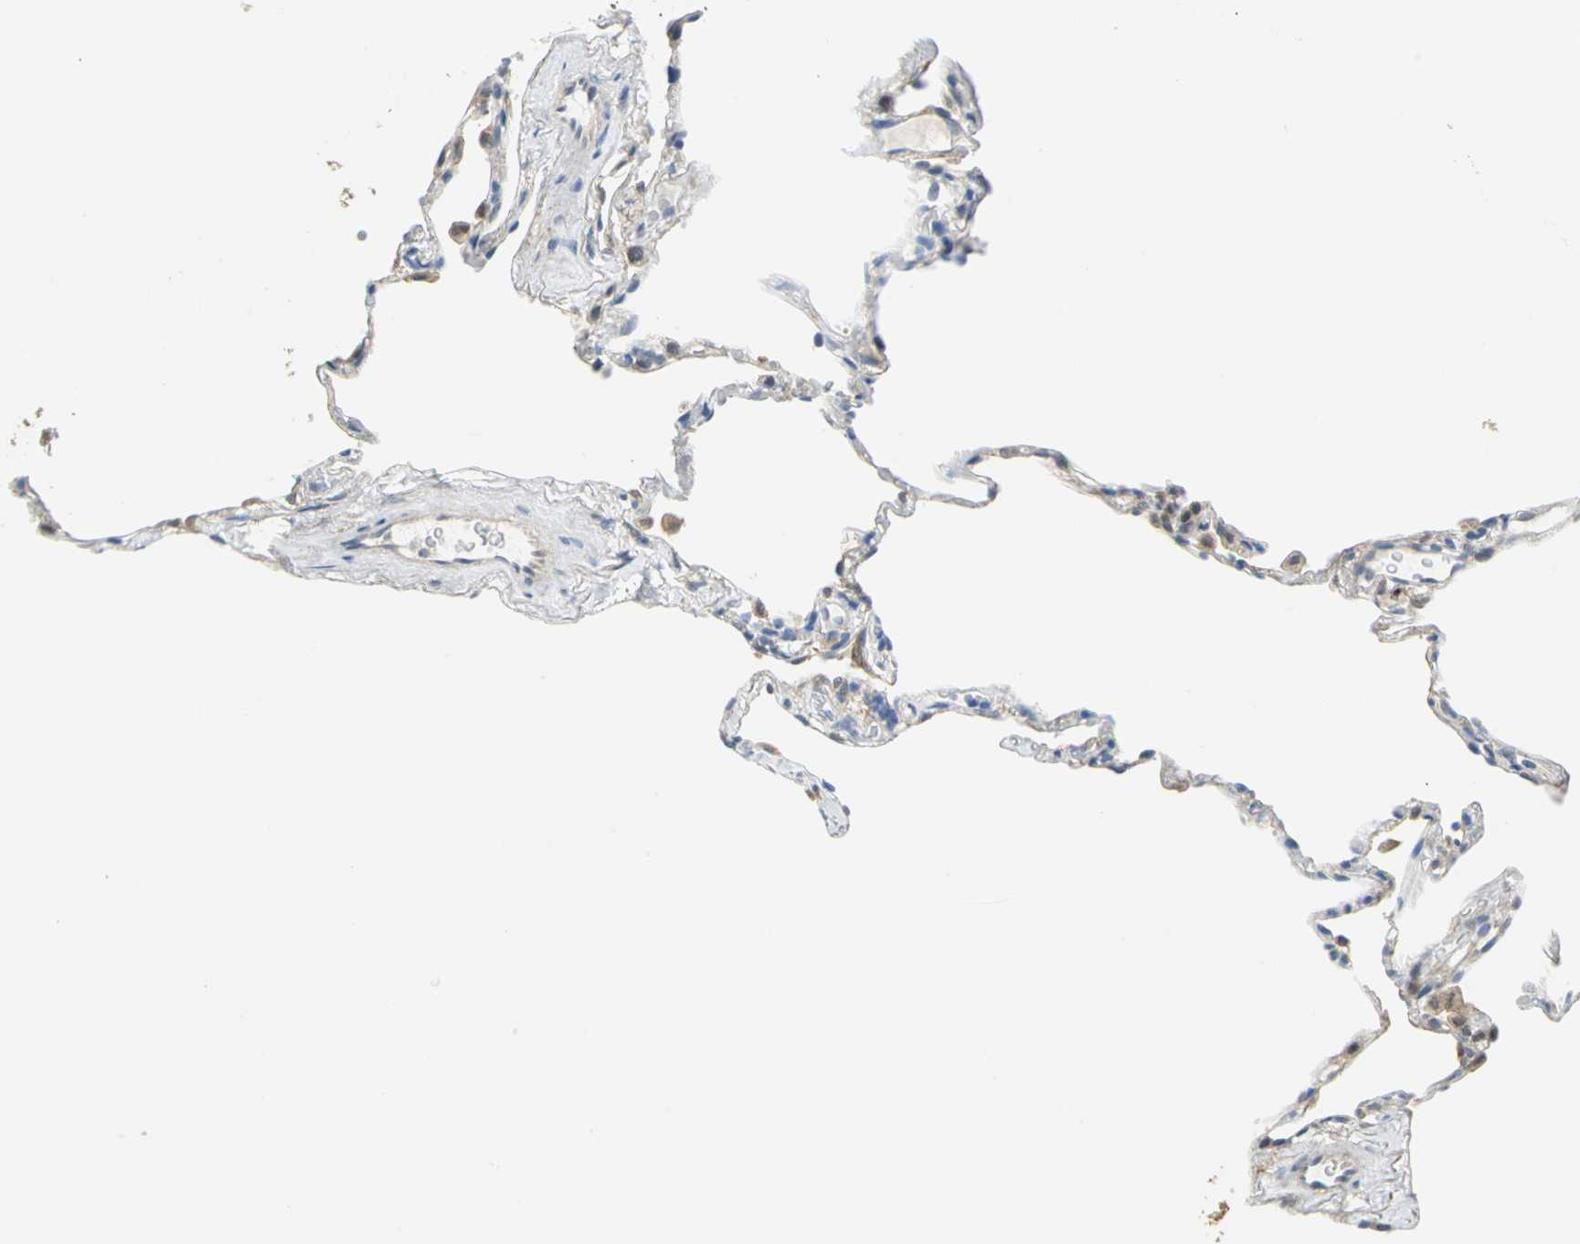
{"staining": {"intensity": "negative", "quantity": "none", "location": "none"}, "tissue": "lung", "cell_type": "Alveolar cells", "image_type": "normal", "snomed": [{"axis": "morphology", "description": "Normal tissue, NOS"}, {"axis": "topography", "description": "Lung"}], "caption": "Human lung stained for a protein using immunohistochemistry (IHC) displays no expression in alveolar cells.", "gene": "PGM3", "patient": {"sex": "male", "age": 59}}